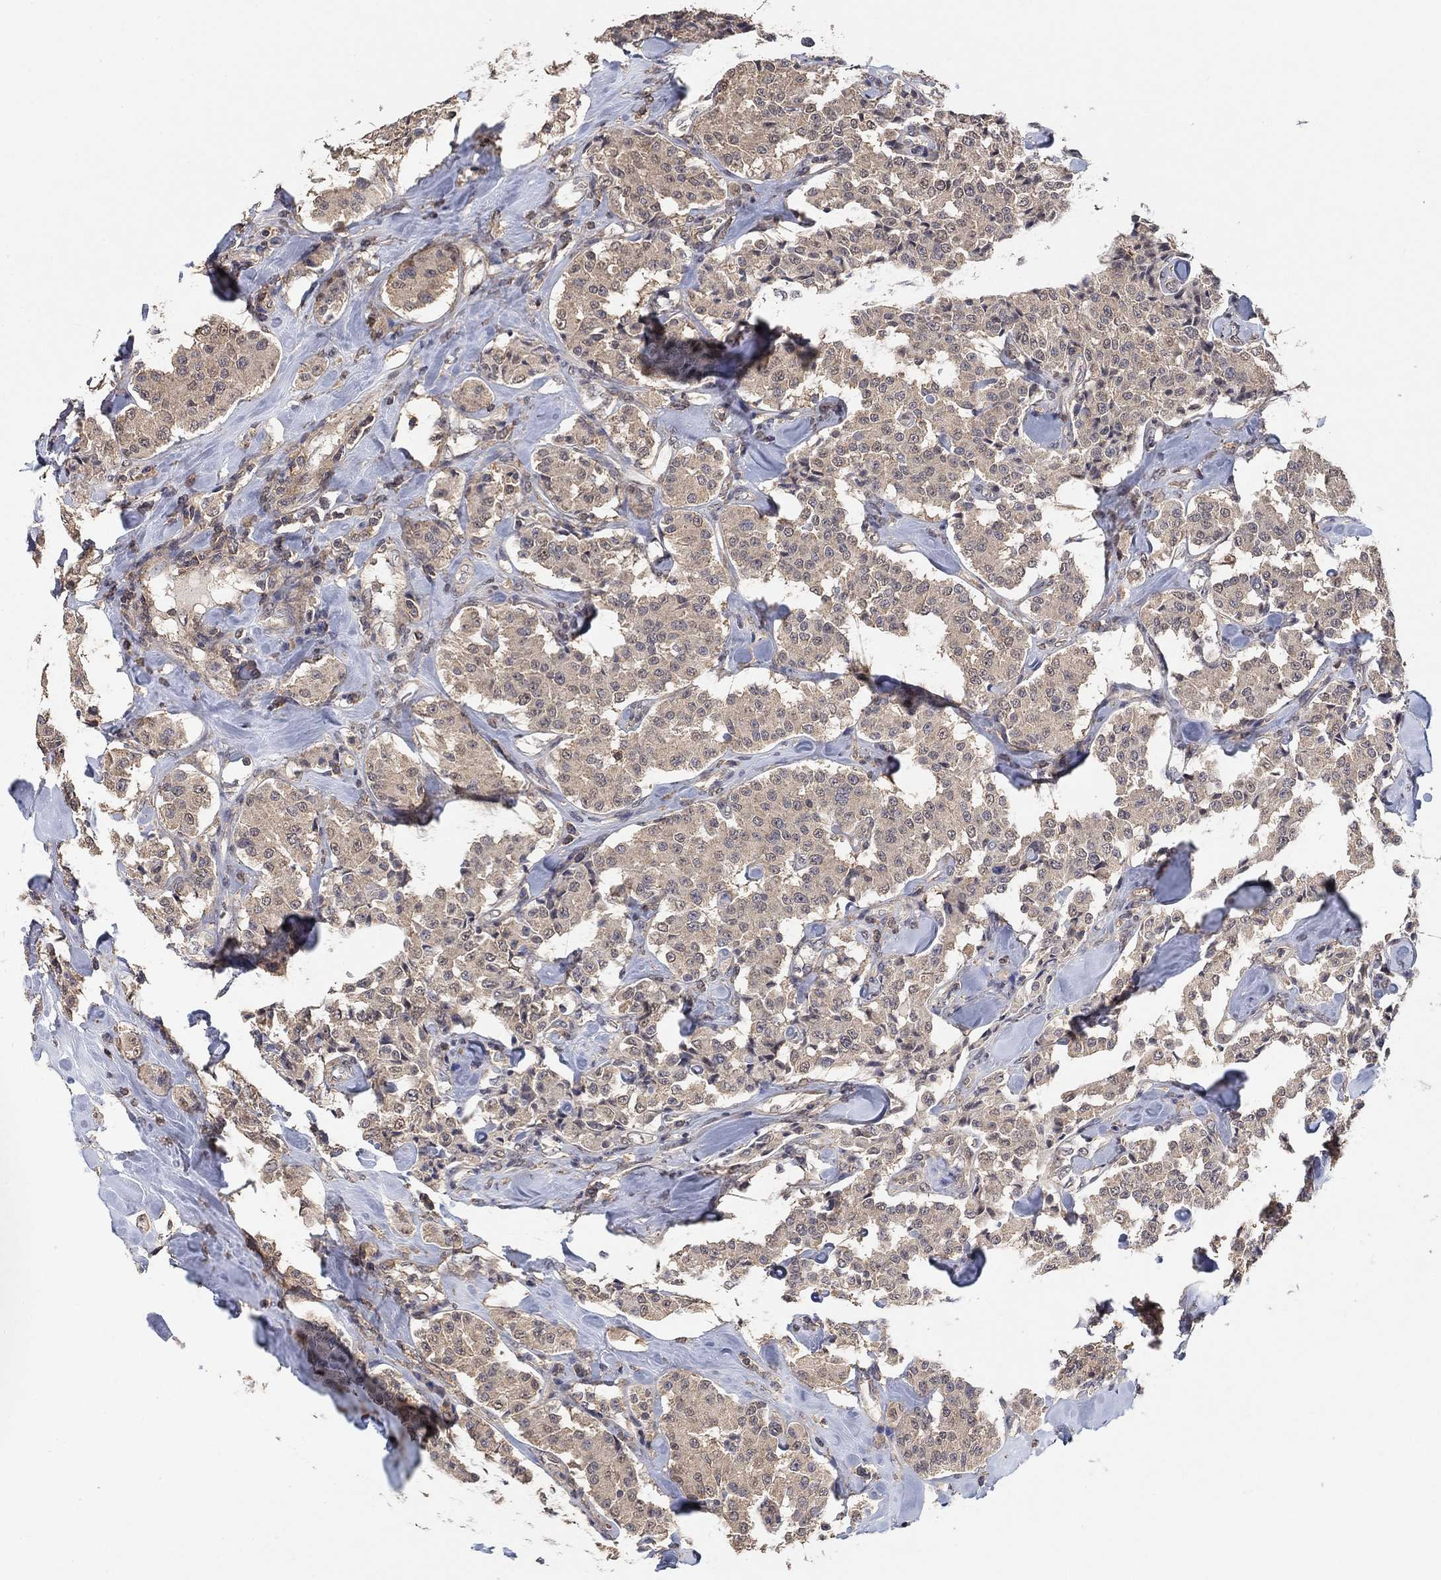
{"staining": {"intensity": "negative", "quantity": "none", "location": "none"}, "tissue": "carcinoid", "cell_type": "Tumor cells", "image_type": "cancer", "snomed": [{"axis": "morphology", "description": "Carcinoid, malignant, NOS"}, {"axis": "topography", "description": "Pancreas"}], "caption": "This histopathology image is of malignant carcinoid stained with IHC to label a protein in brown with the nuclei are counter-stained blue. There is no positivity in tumor cells.", "gene": "CCDC43", "patient": {"sex": "male", "age": 41}}